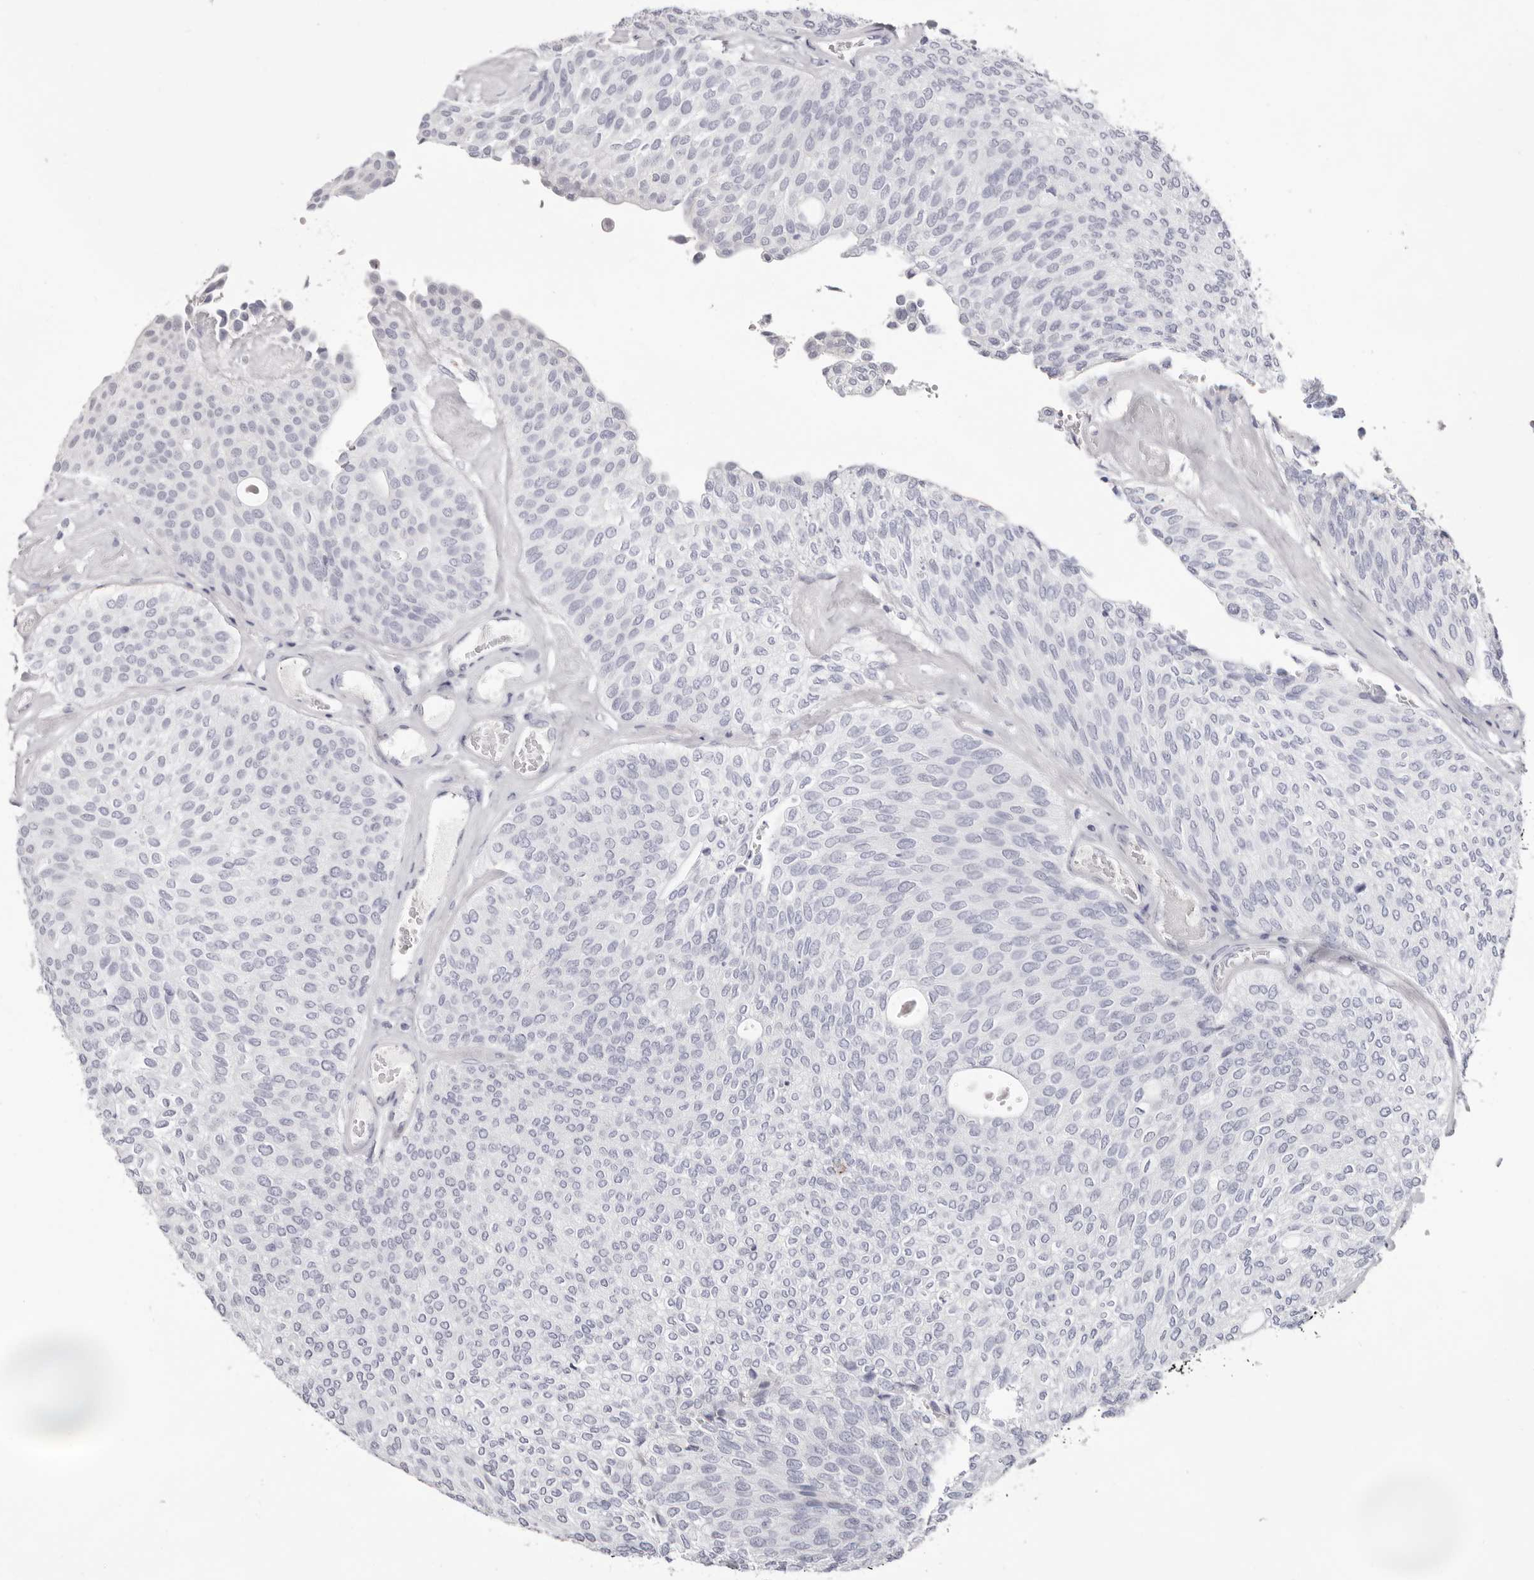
{"staining": {"intensity": "negative", "quantity": "none", "location": "none"}, "tissue": "urothelial cancer", "cell_type": "Tumor cells", "image_type": "cancer", "snomed": [{"axis": "morphology", "description": "Urothelial carcinoma, Low grade"}, {"axis": "topography", "description": "Urinary bladder"}], "caption": "The immunohistochemistry (IHC) photomicrograph has no significant staining in tumor cells of urothelial cancer tissue. (DAB (3,3'-diaminobenzidine) immunohistochemistry with hematoxylin counter stain).", "gene": "LPO", "patient": {"sex": "female", "age": 79}}